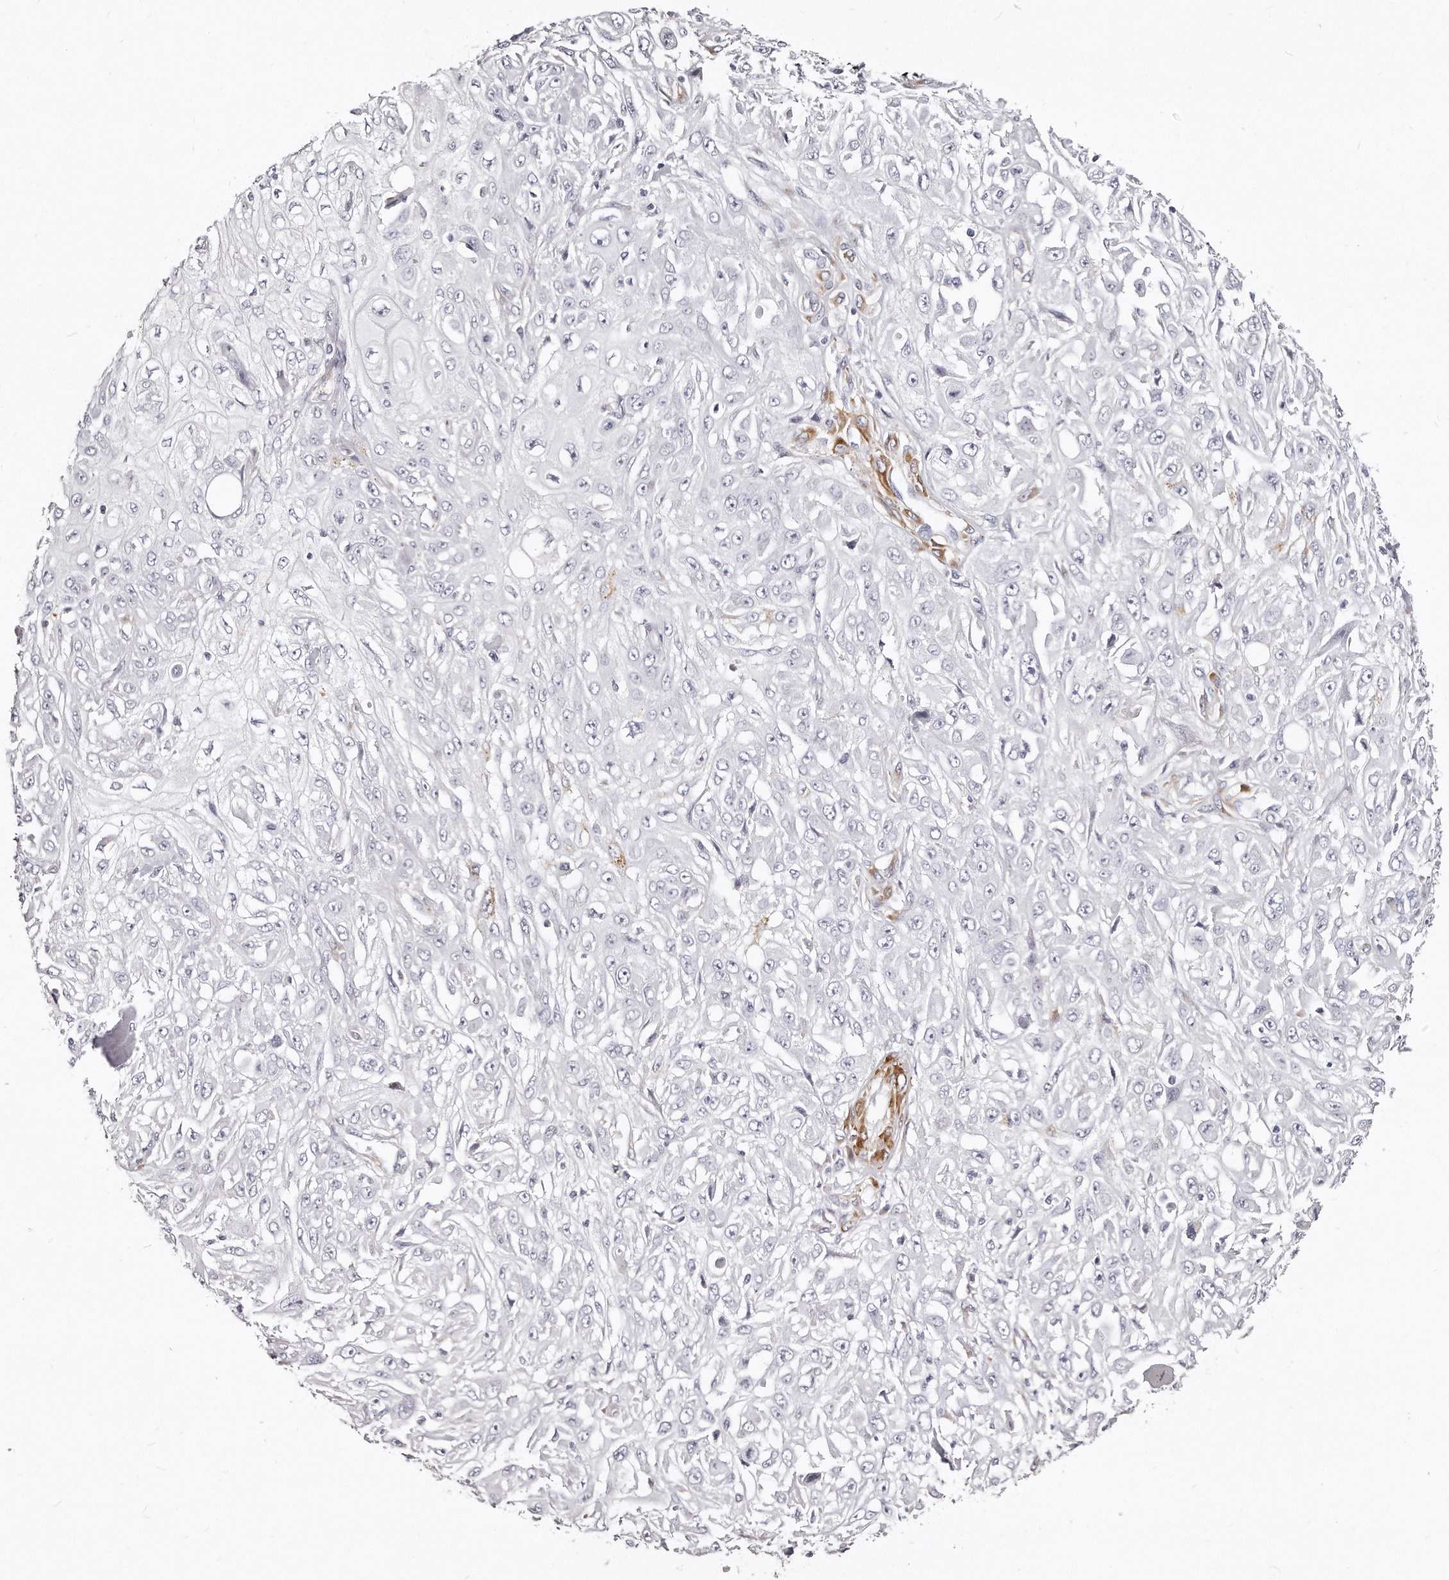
{"staining": {"intensity": "negative", "quantity": "none", "location": "none"}, "tissue": "skin cancer", "cell_type": "Tumor cells", "image_type": "cancer", "snomed": [{"axis": "morphology", "description": "Squamous cell carcinoma, NOS"}, {"axis": "morphology", "description": "Squamous cell carcinoma, metastatic, NOS"}, {"axis": "topography", "description": "Skin"}, {"axis": "topography", "description": "Lymph node"}], "caption": "An image of human metastatic squamous cell carcinoma (skin) is negative for staining in tumor cells.", "gene": "LMOD1", "patient": {"sex": "male", "age": 75}}